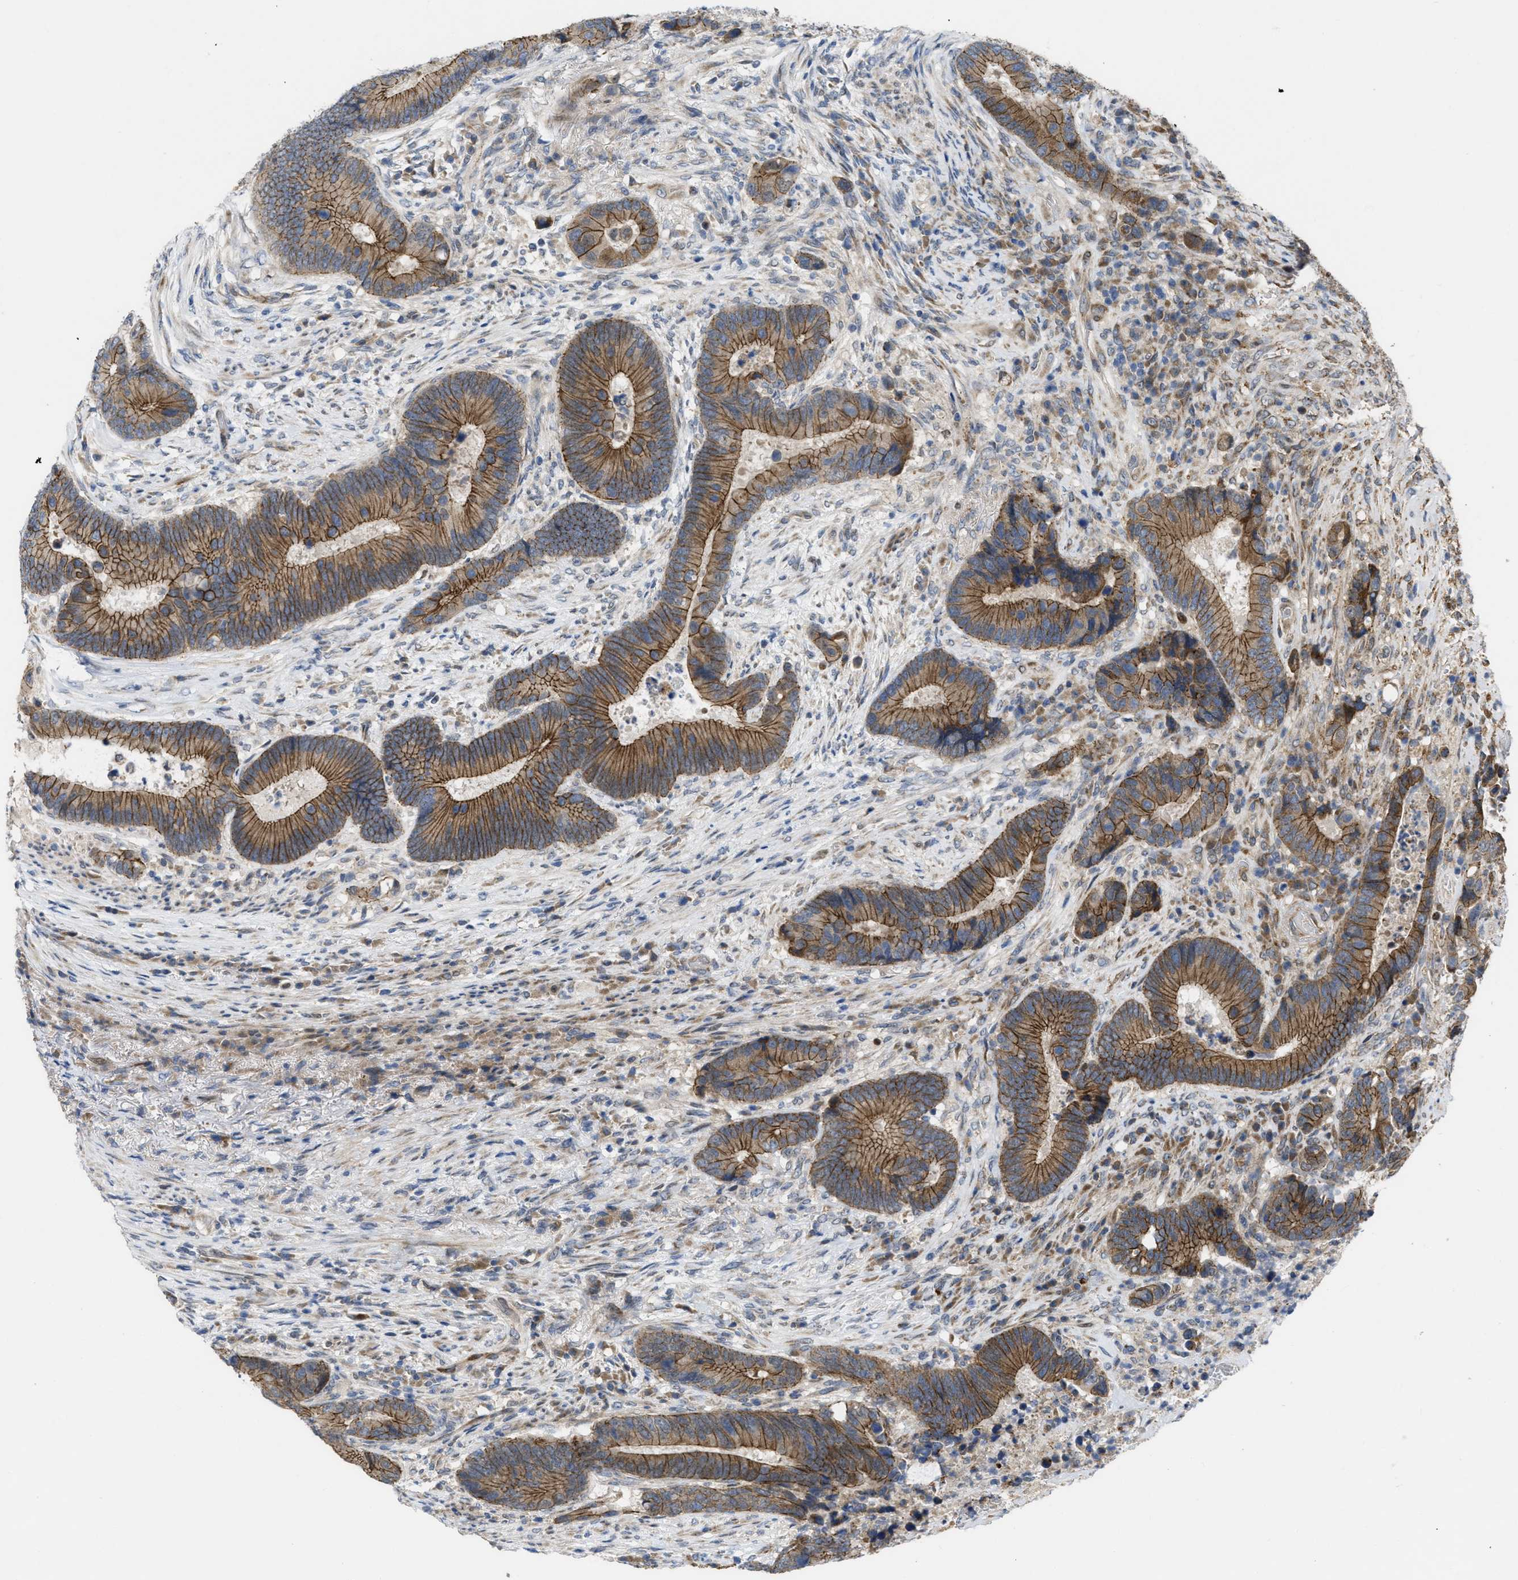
{"staining": {"intensity": "moderate", "quantity": ">75%", "location": "cytoplasmic/membranous"}, "tissue": "colorectal cancer", "cell_type": "Tumor cells", "image_type": "cancer", "snomed": [{"axis": "morphology", "description": "Adenocarcinoma, NOS"}, {"axis": "topography", "description": "Rectum"}], "caption": "Colorectal adenocarcinoma stained for a protein (brown) displays moderate cytoplasmic/membranous positive positivity in approximately >75% of tumor cells.", "gene": "CDPF1", "patient": {"sex": "female", "age": 89}}